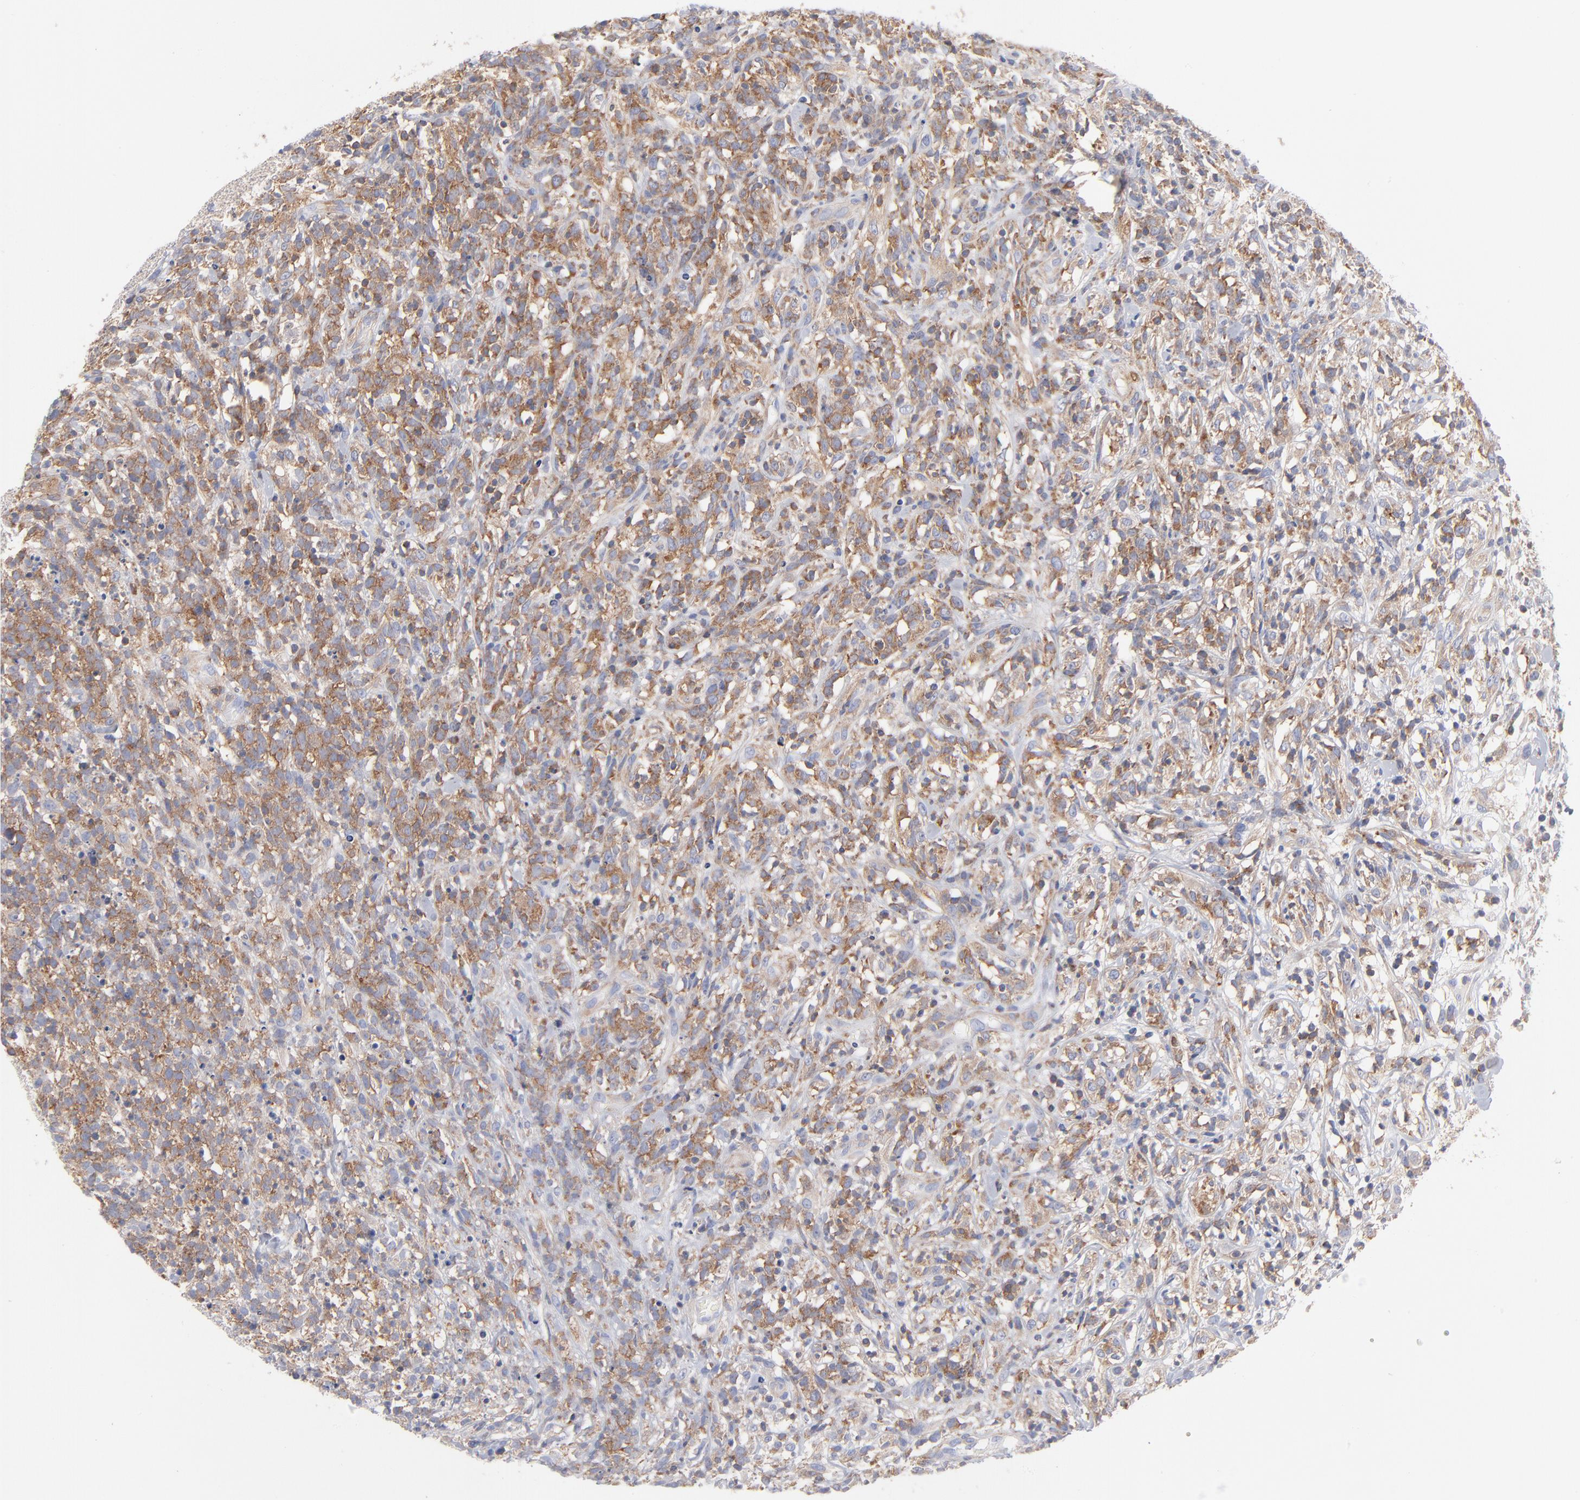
{"staining": {"intensity": "moderate", "quantity": ">75%", "location": "cytoplasmic/membranous"}, "tissue": "lymphoma", "cell_type": "Tumor cells", "image_type": "cancer", "snomed": [{"axis": "morphology", "description": "Malignant lymphoma, non-Hodgkin's type, High grade"}, {"axis": "topography", "description": "Lymph node"}], "caption": "Lymphoma stained with DAB (3,3'-diaminobenzidine) IHC shows medium levels of moderate cytoplasmic/membranous staining in approximately >75% of tumor cells. (DAB = brown stain, brightfield microscopy at high magnification).", "gene": "SEPTIN6", "patient": {"sex": "female", "age": 73}}